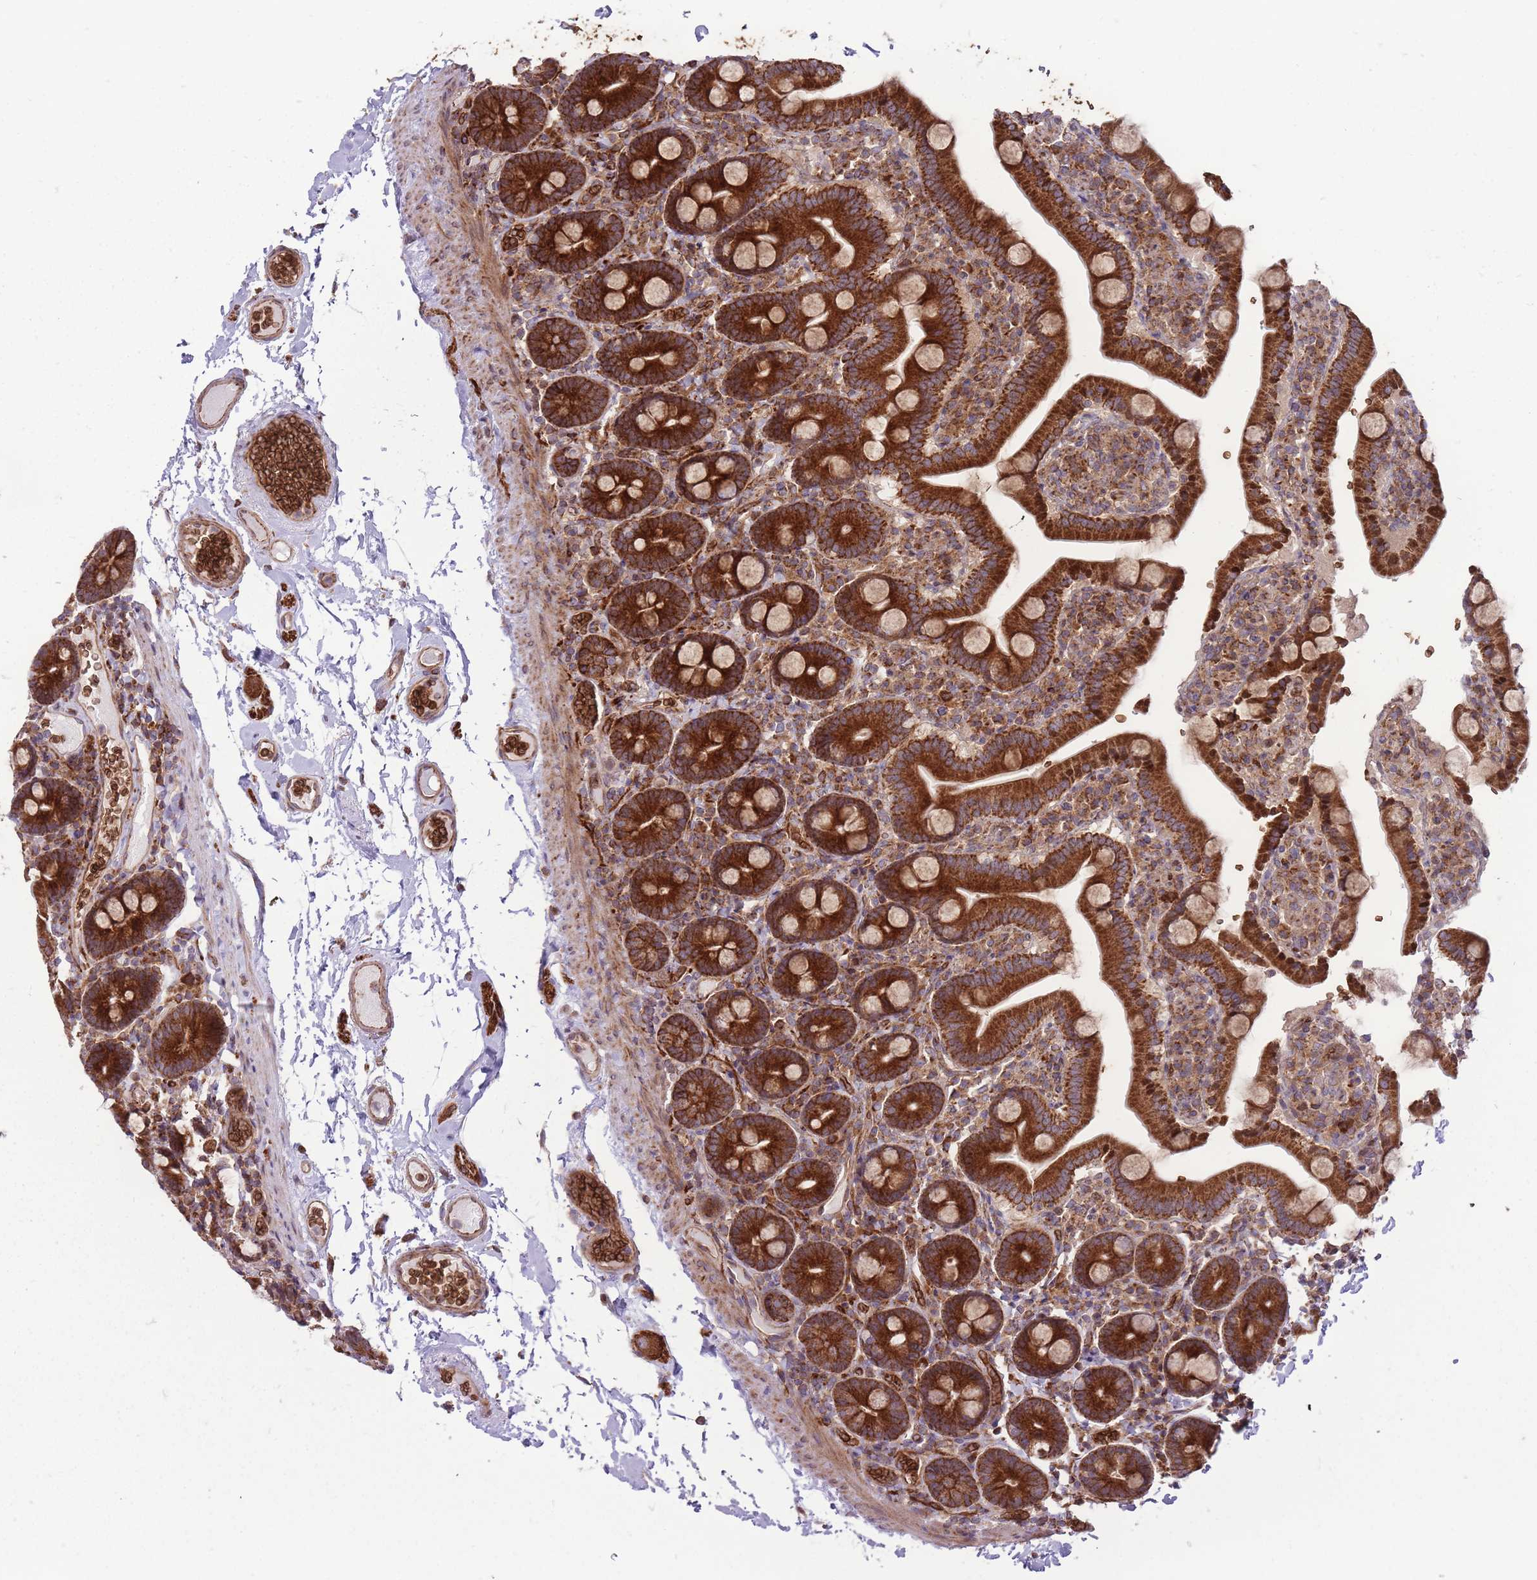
{"staining": {"intensity": "strong", "quantity": ">75%", "location": "cytoplasmic/membranous"}, "tissue": "duodenum", "cell_type": "Glandular cells", "image_type": "normal", "snomed": [{"axis": "morphology", "description": "Normal tissue, NOS"}, {"axis": "topography", "description": "Duodenum"}], "caption": "Immunohistochemical staining of unremarkable human duodenum reveals high levels of strong cytoplasmic/membranous staining in approximately >75% of glandular cells.", "gene": "ANKRD10", "patient": {"sex": "male", "age": 55}}